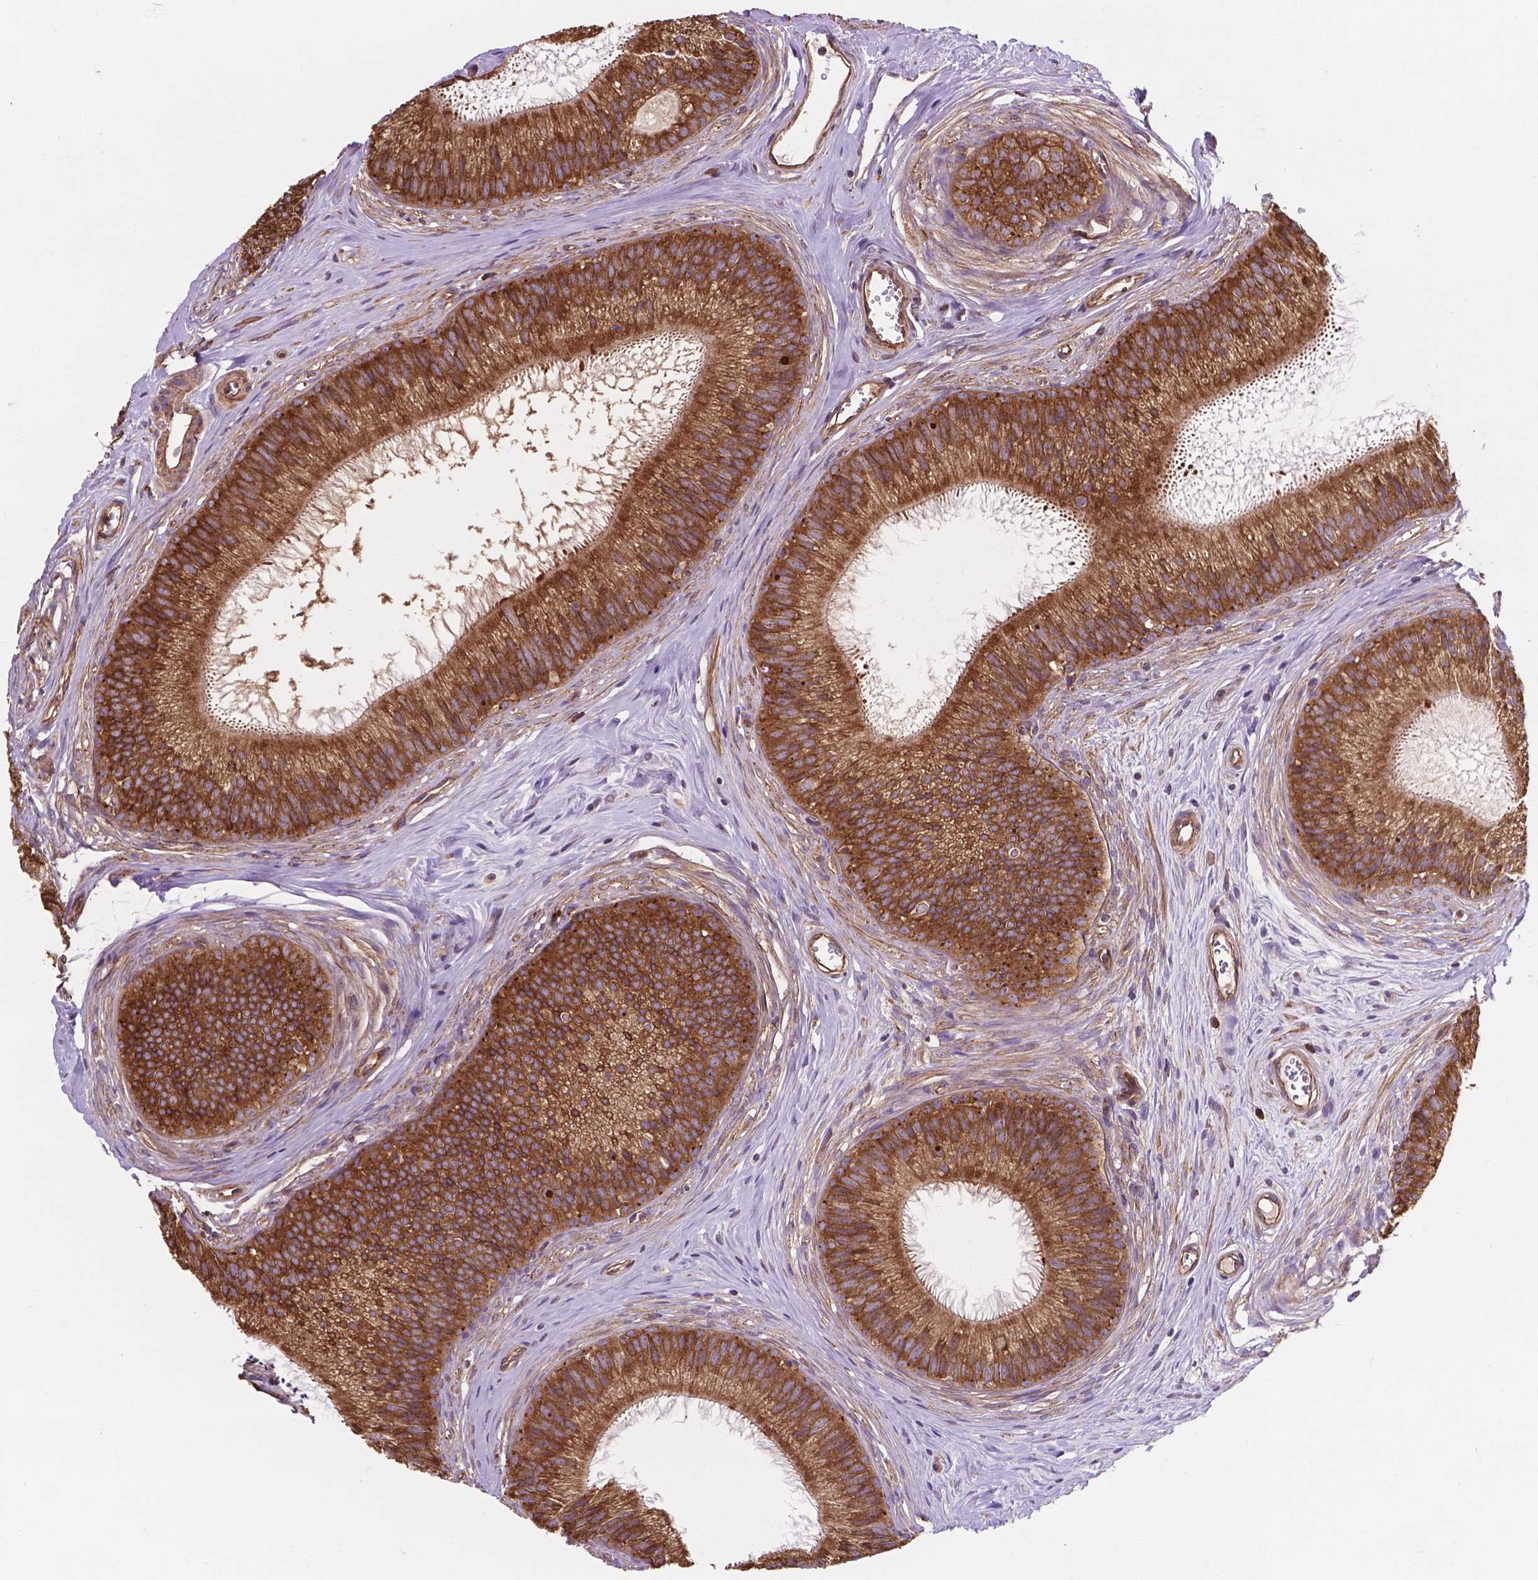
{"staining": {"intensity": "strong", "quantity": ">75%", "location": "cytoplasmic/membranous"}, "tissue": "epididymis", "cell_type": "Glandular cells", "image_type": "normal", "snomed": [{"axis": "morphology", "description": "Normal tissue, NOS"}, {"axis": "topography", "description": "Epididymis"}], "caption": "Epididymis was stained to show a protein in brown. There is high levels of strong cytoplasmic/membranous positivity in about >75% of glandular cells. (DAB (3,3'-diaminobenzidine) IHC with brightfield microscopy, high magnification).", "gene": "CCDC71L", "patient": {"sex": "male", "age": 24}}